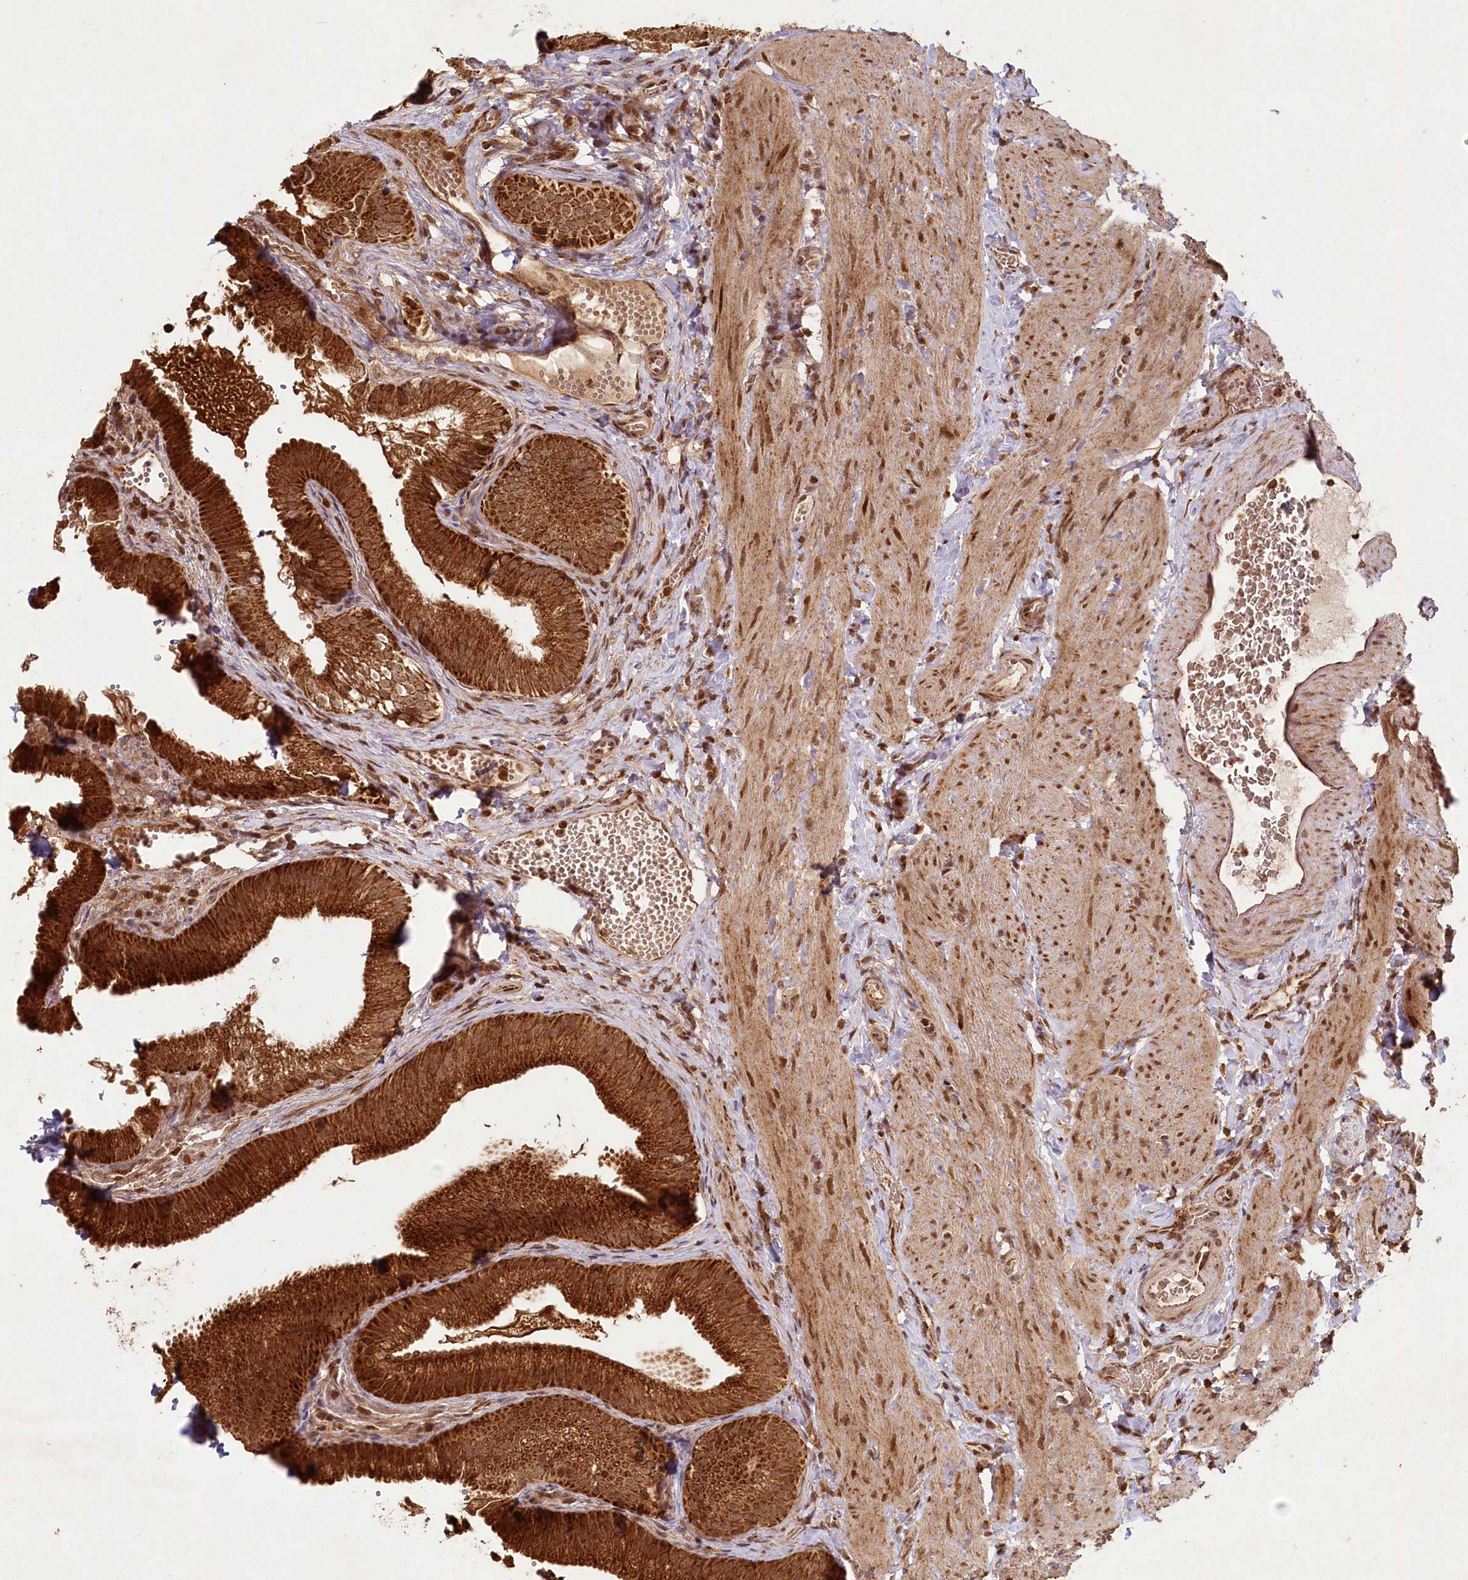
{"staining": {"intensity": "strong", "quantity": ">75%", "location": "cytoplasmic/membranous,nuclear"}, "tissue": "gallbladder", "cell_type": "Glandular cells", "image_type": "normal", "snomed": [{"axis": "morphology", "description": "Normal tissue, NOS"}, {"axis": "topography", "description": "Gallbladder"}], "caption": "Protein positivity by IHC shows strong cytoplasmic/membranous,nuclear staining in approximately >75% of glandular cells in normal gallbladder. The staining is performed using DAB (3,3'-diaminobenzidine) brown chromogen to label protein expression. The nuclei are counter-stained blue using hematoxylin.", "gene": "MICU1", "patient": {"sex": "female", "age": 30}}